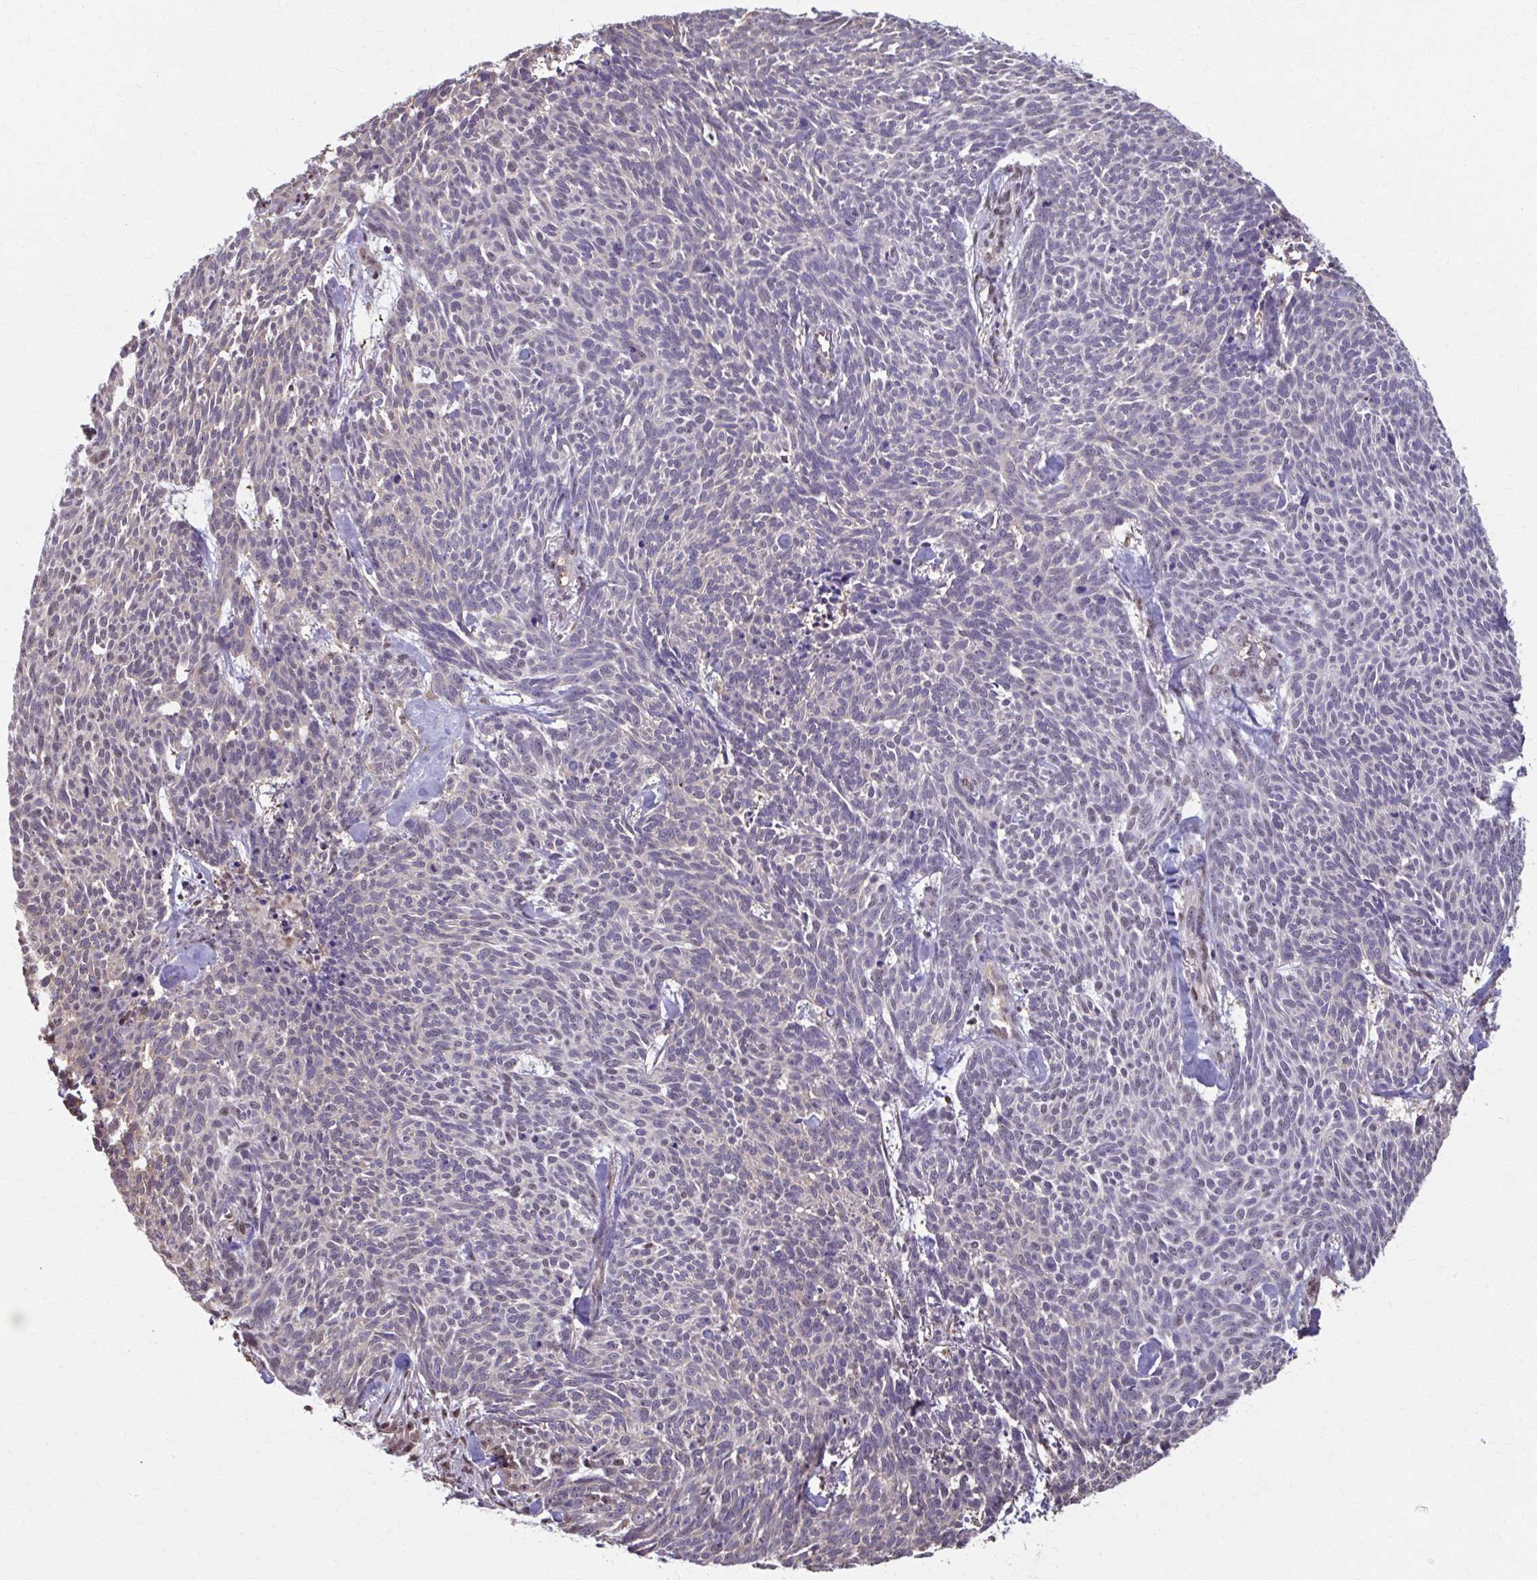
{"staining": {"intensity": "negative", "quantity": "none", "location": "none"}, "tissue": "skin cancer", "cell_type": "Tumor cells", "image_type": "cancer", "snomed": [{"axis": "morphology", "description": "Basal cell carcinoma"}, {"axis": "topography", "description": "Skin"}], "caption": "High power microscopy photomicrograph of an immunohistochemistry (IHC) micrograph of basal cell carcinoma (skin), revealing no significant expression in tumor cells.", "gene": "ING4", "patient": {"sex": "female", "age": 93}}